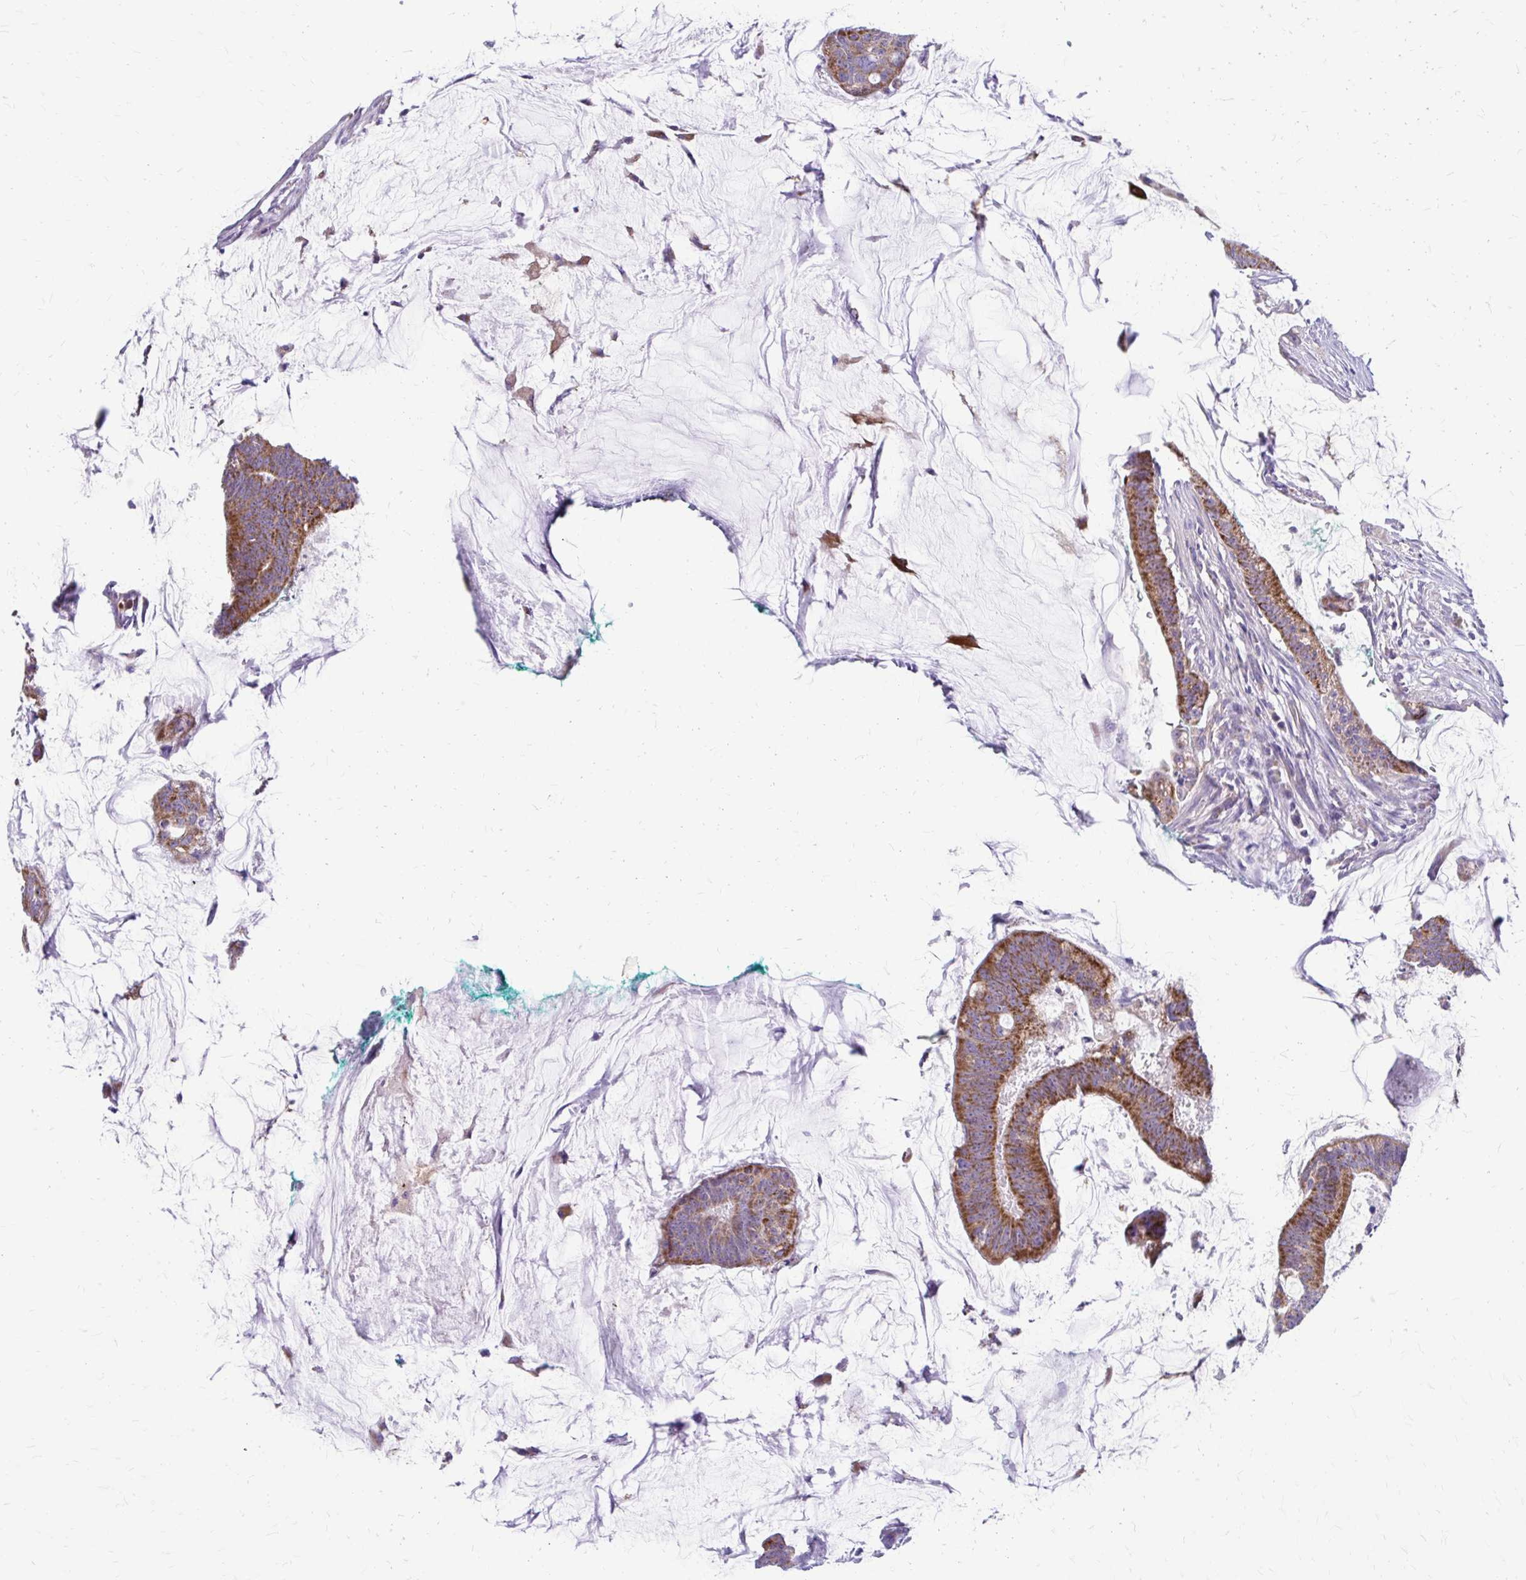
{"staining": {"intensity": "strong", "quantity": ">75%", "location": "cytoplasmic/membranous"}, "tissue": "colorectal cancer", "cell_type": "Tumor cells", "image_type": "cancer", "snomed": [{"axis": "morphology", "description": "Adenocarcinoma, NOS"}, {"axis": "topography", "description": "Colon"}], "caption": "Human colorectal cancer (adenocarcinoma) stained for a protein (brown) displays strong cytoplasmic/membranous positive expression in approximately >75% of tumor cells.", "gene": "SAMD13", "patient": {"sex": "male", "age": 62}}